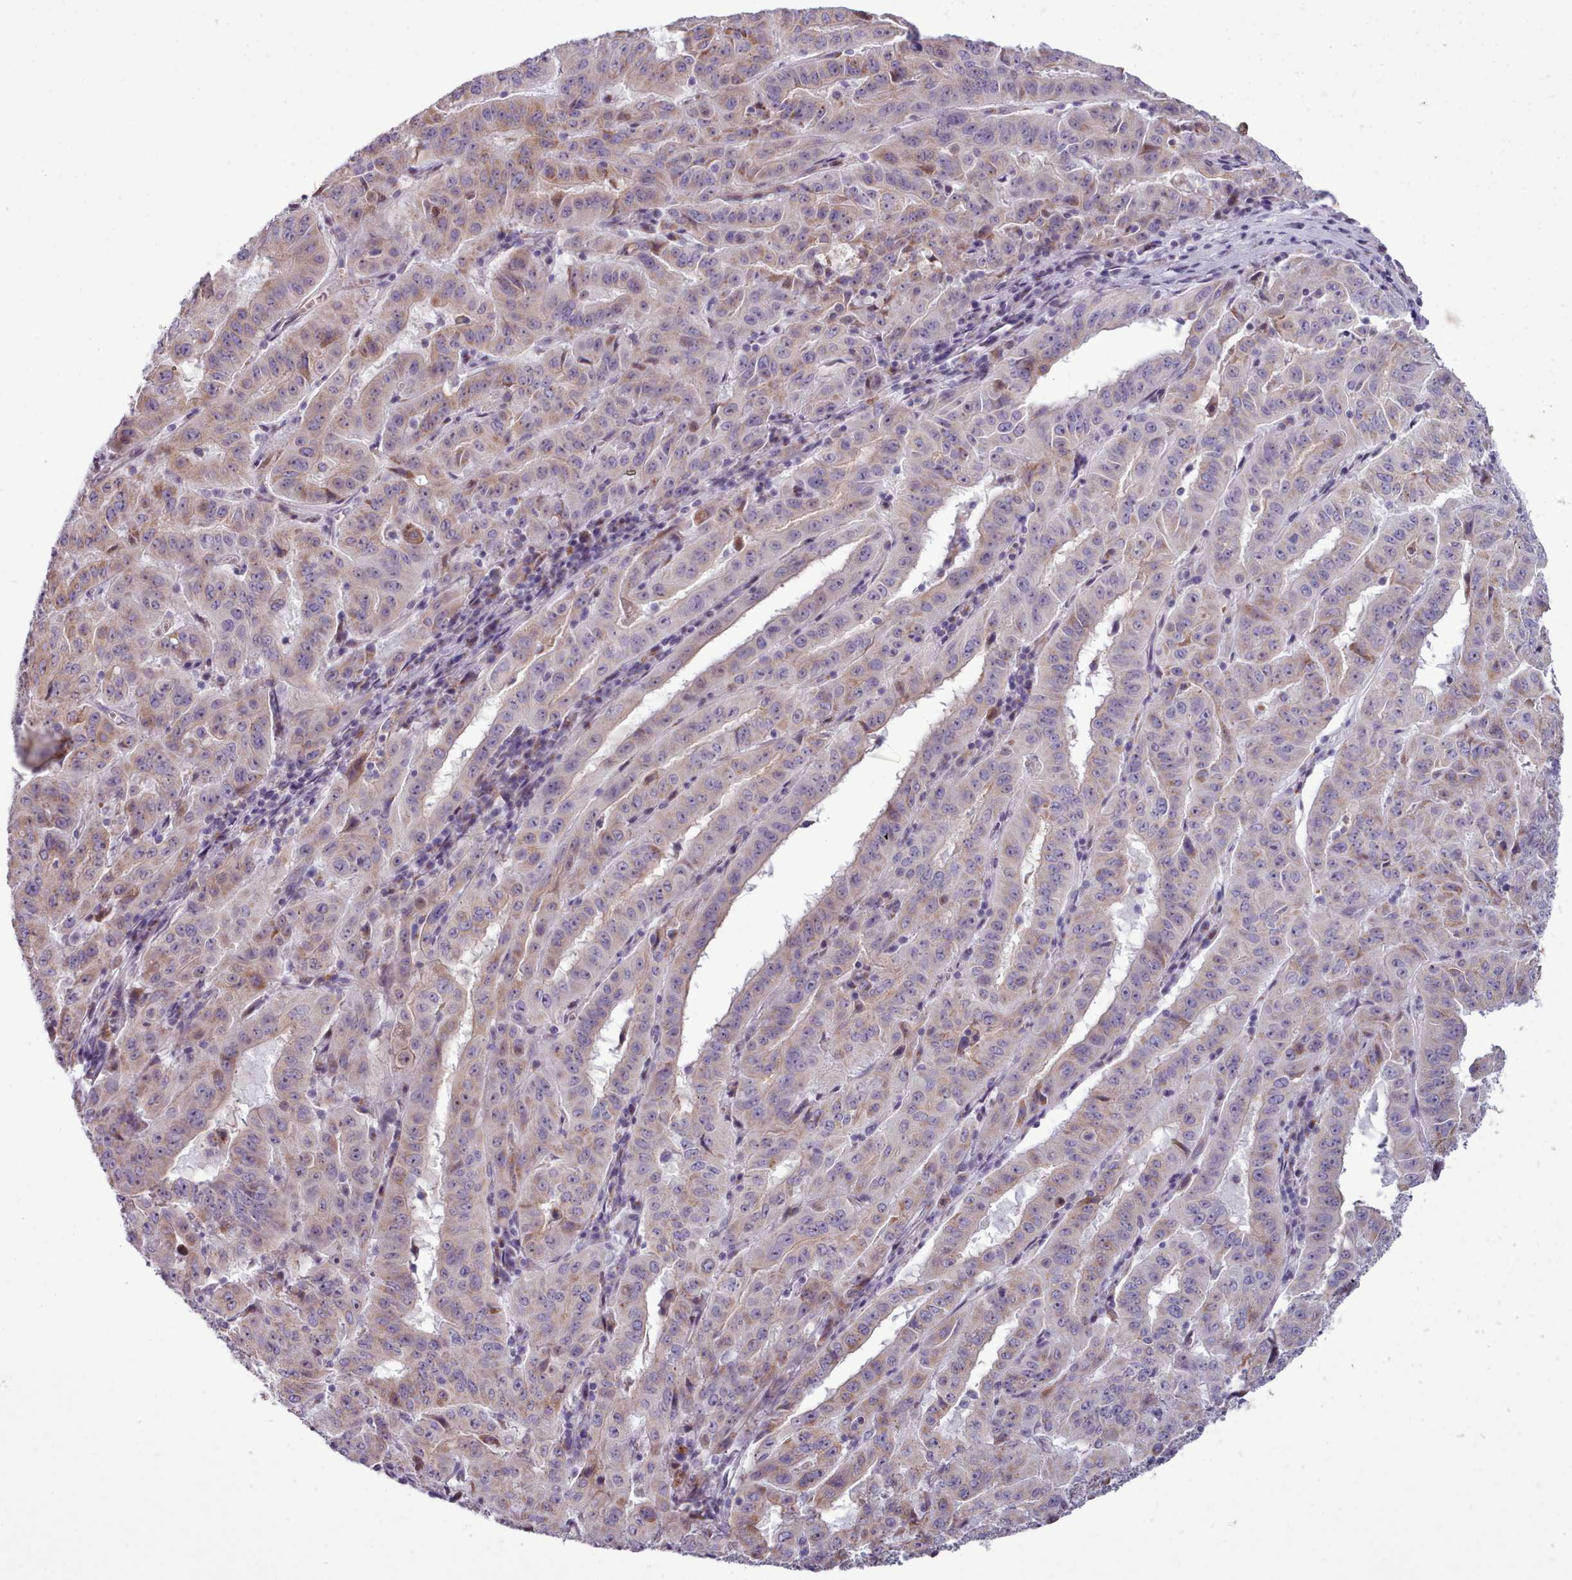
{"staining": {"intensity": "weak", "quantity": "25%-75%", "location": "cytoplasmic/membranous"}, "tissue": "pancreatic cancer", "cell_type": "Tumor cells", "image_type": "cancer", "snomed": [{"axis": "morphology", "description": "Adenocarcinoma, NOS"}, {"axis": "topography", "description": "Pancreas"}], "caption": "Approximately 25%-75% of tumor cells in human pancreatic adenocarcinoma exhibit weak cytoplasmic/membranous protein positivity as visualized by brown immunohistochemical staining.", "gene": "SLC52A3", "patient": {"sex": "male", "age": 63}}